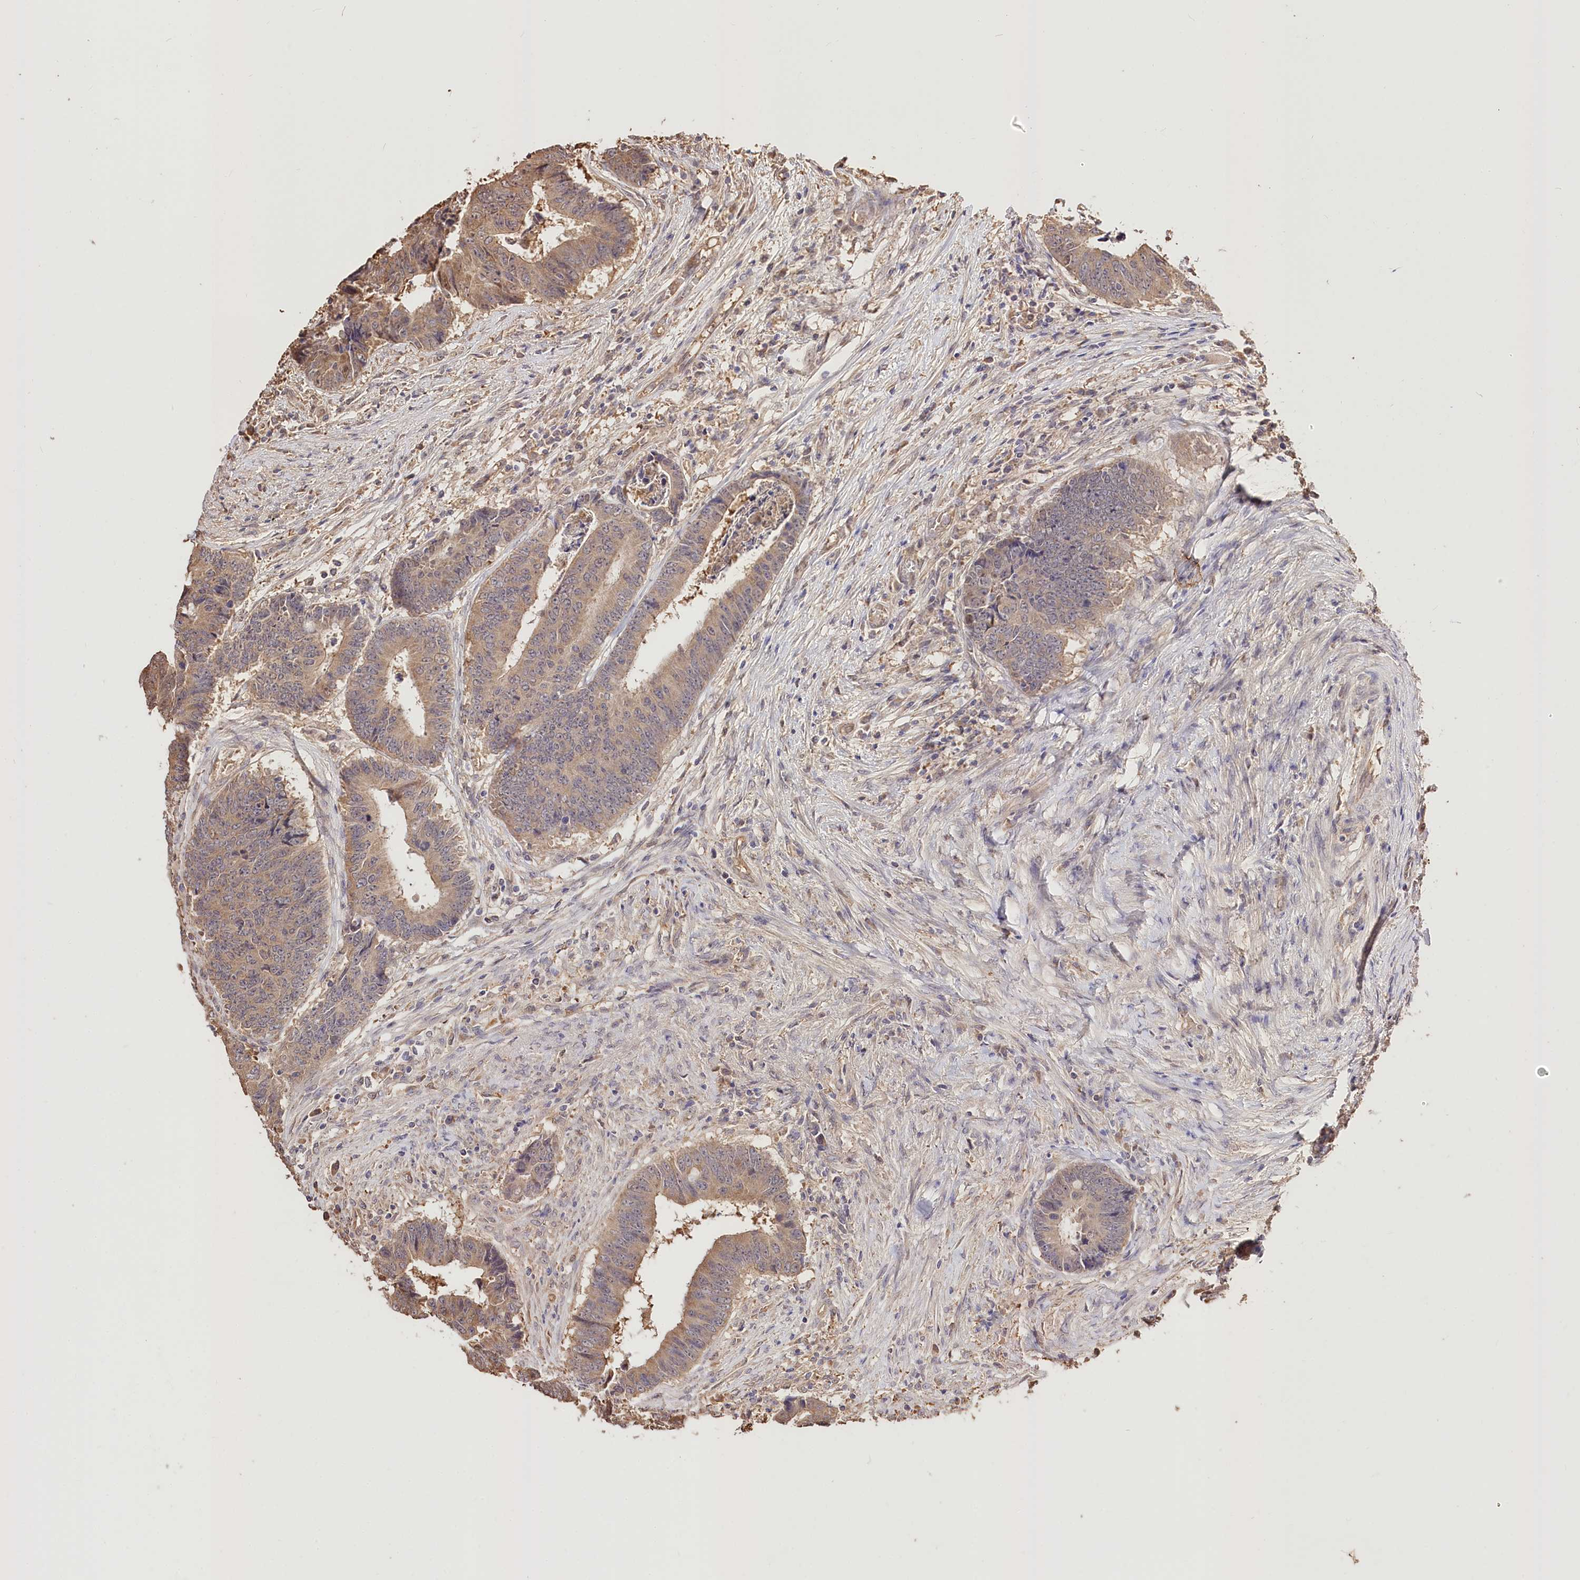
{"staining": {"intensity": "moderate", "quantity": ">75%", "location": "cytoplasmic/membranous"}, "tissue": "colorectal cancer", "cell_type": "Tumor cells", "image_type": "cancer", "snomed": [{"axis": "morphology", "description": "Adenocarcinoma, NOS"}, {"axis": "topography", "description": "Rectum"}], "caption": "Adenocarcinoma (colorectal) stained with immunohistochemistry (IHC) reveals moderate cytoplasmic/membranous positivity in approximately >75% of tumor cells.", "gene": "R3HDM2", "patient": {"sex": "male", "age": 84}}